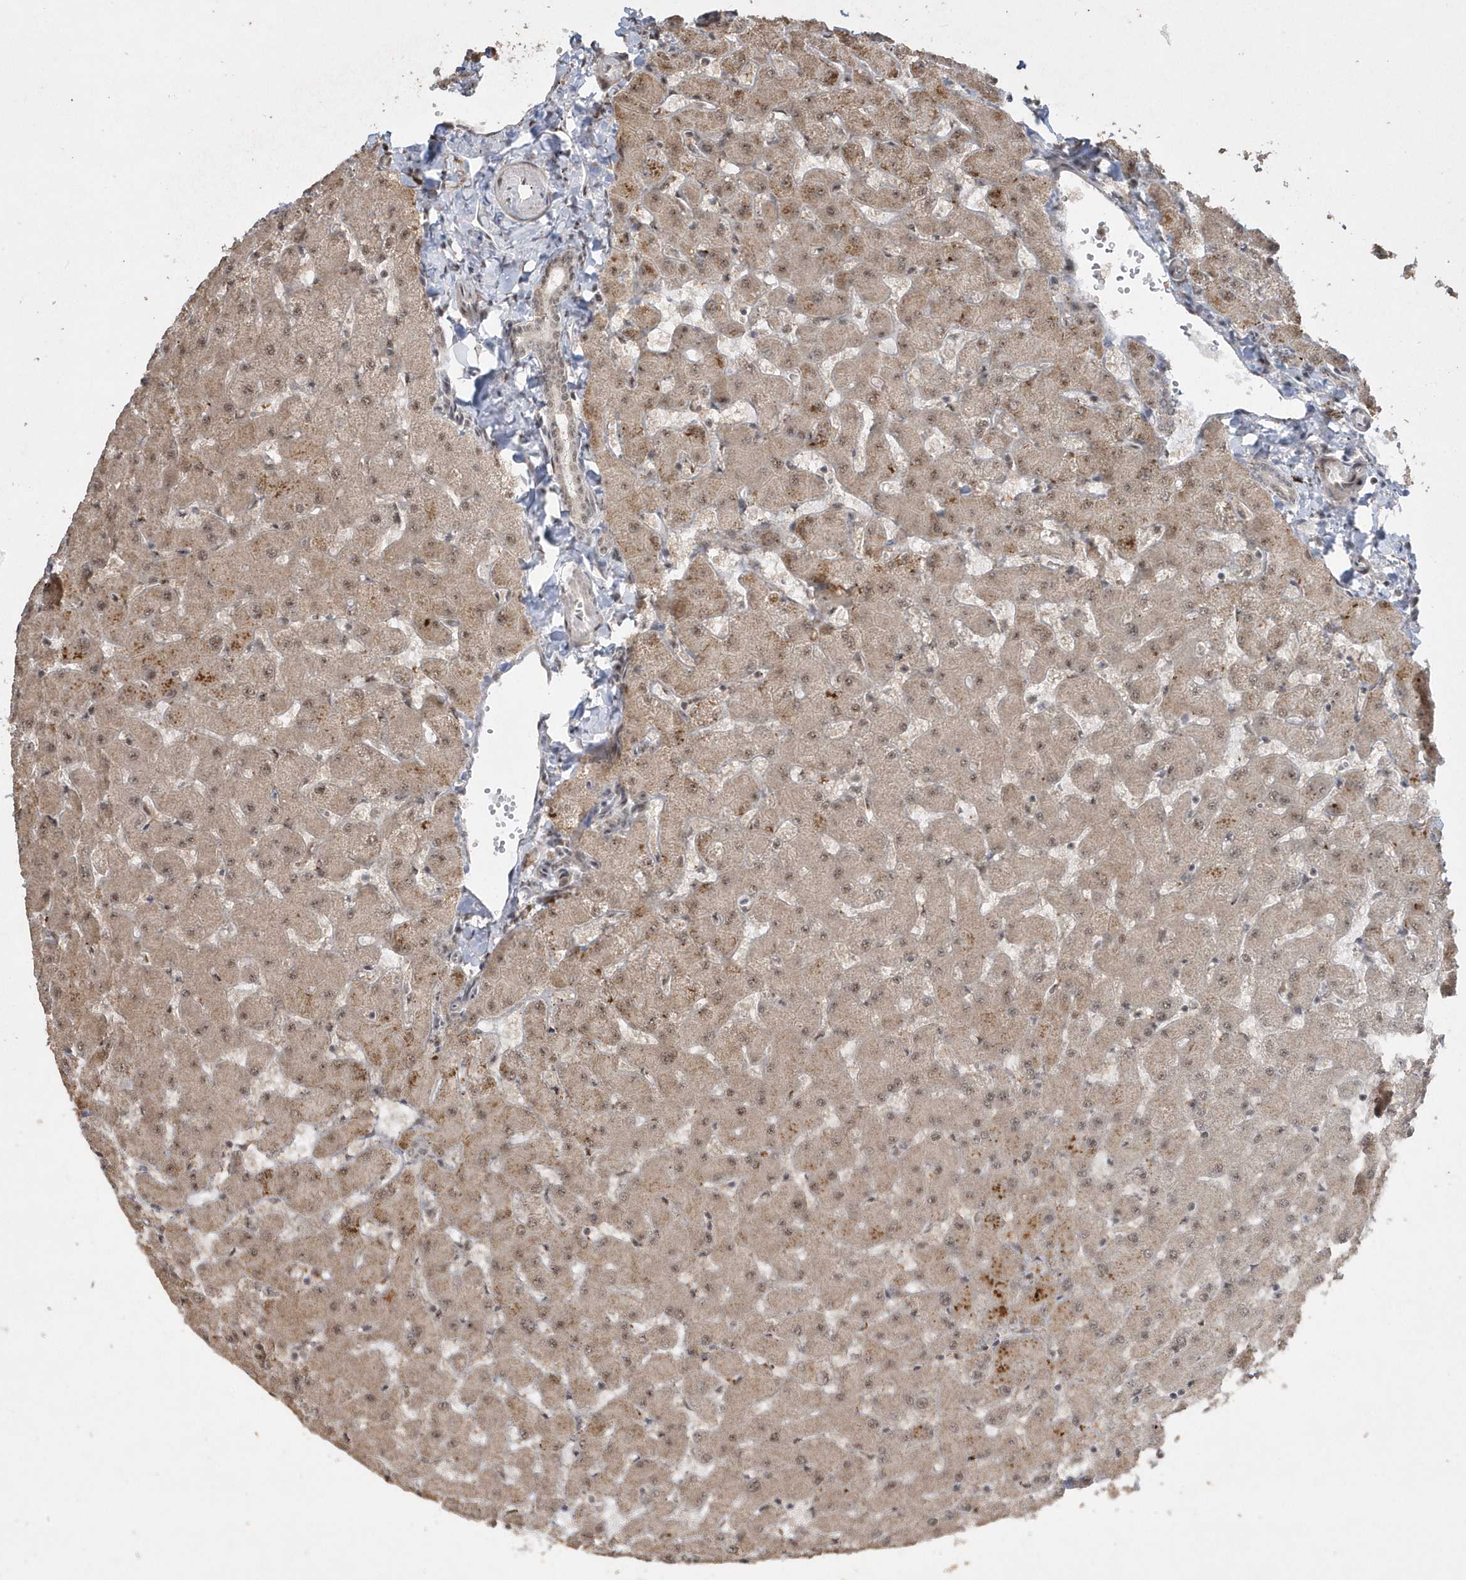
{"staining": {"intensity": "weak", "quantity": ">75%", "location": "nuclear"}, "tissue": "liver", "cell_type": "Cholangiocytes", "image_type": "normal", "snomed": [{"axis": "morphology", "description": "Normal tissue, NOS"}, {"axis": "topography", "description": "Liver"}], "caption": "DAB (3,3'-diaminobenzidine) immunohistochemical staining of normal human liver demonstrates weak nuclear protein staining in approximately >75% of cholangiocytes.", "gene": "POLR3B", "patient": {"sex": "female", "age": 63}}